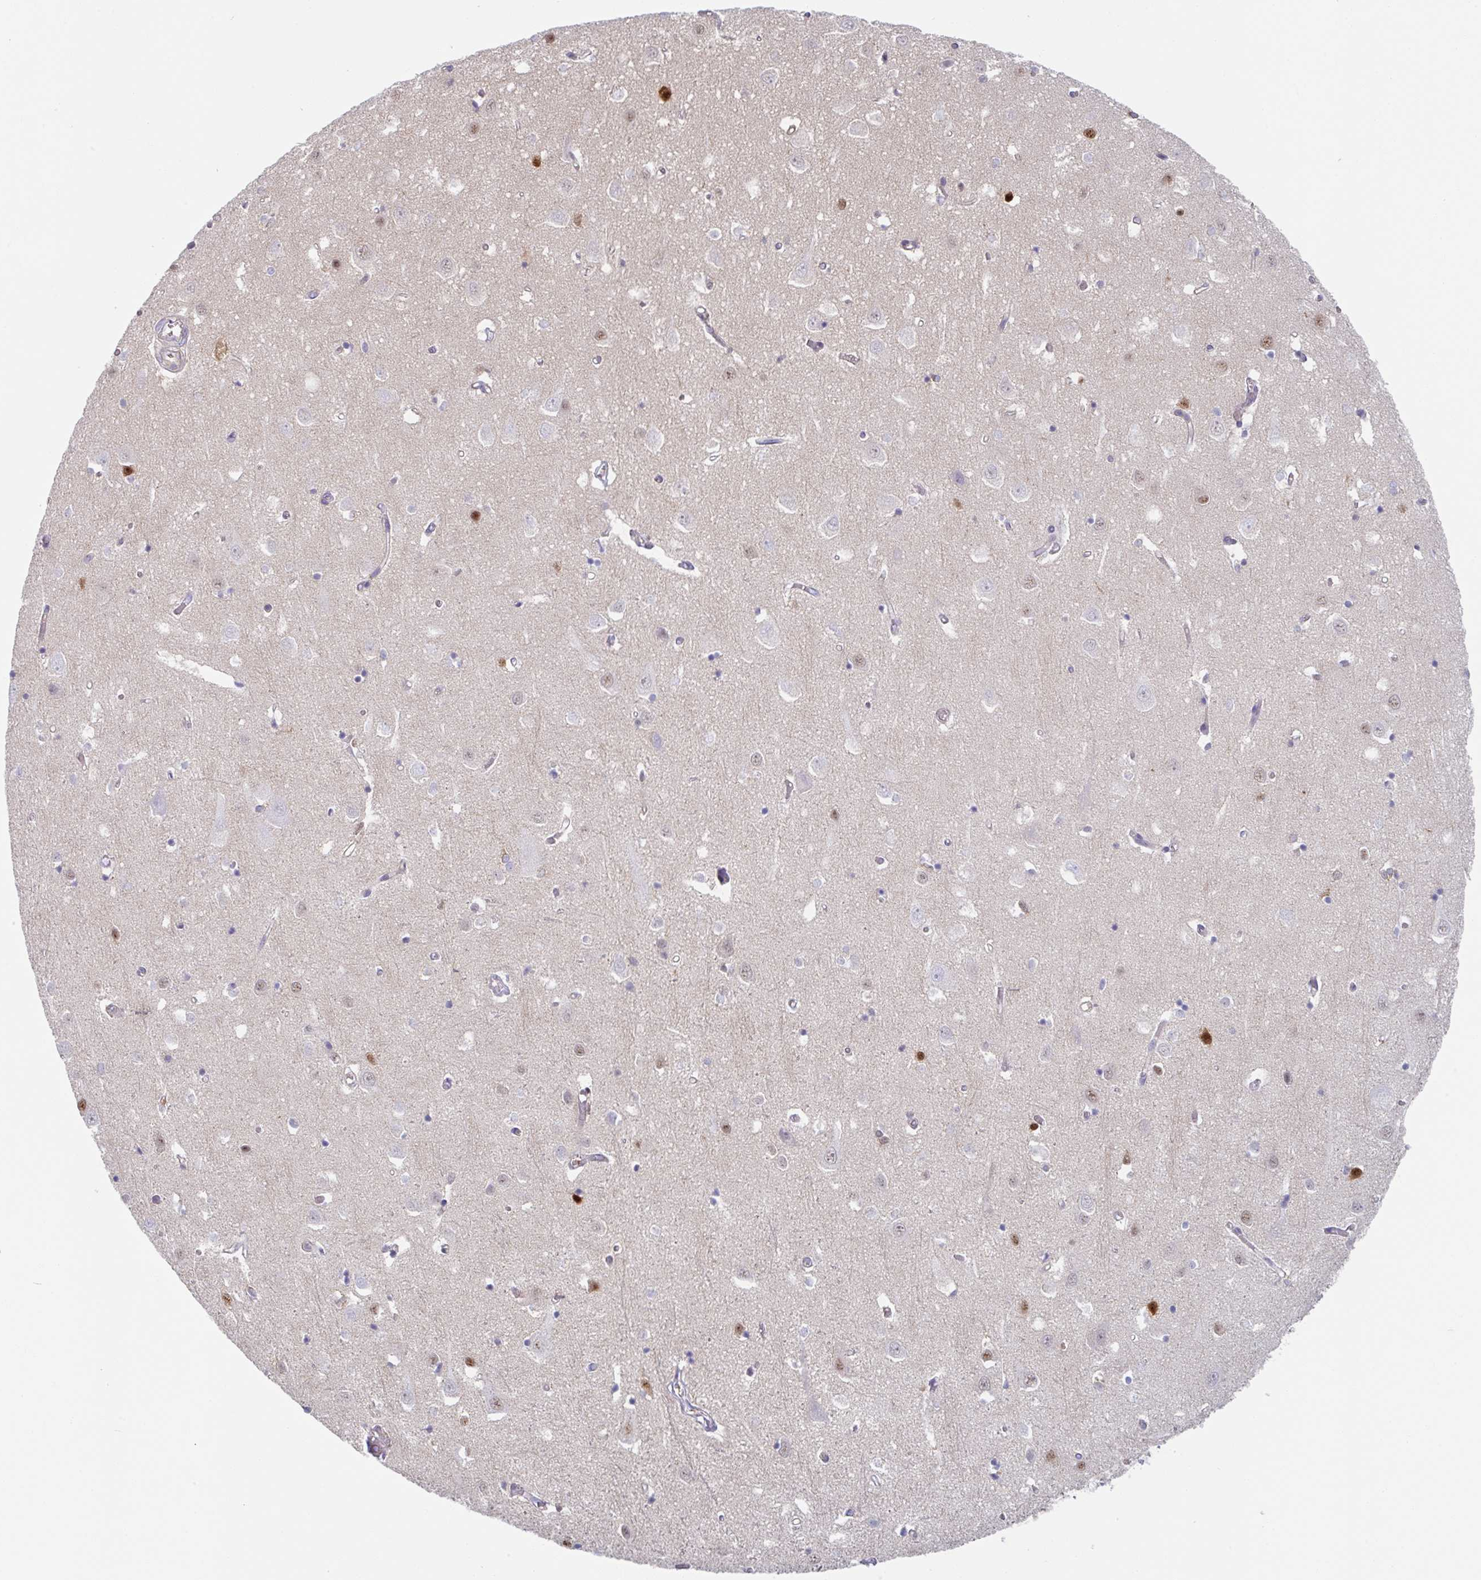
{"staining": {"intensity": "negative", "quantity": "none", "location": "none"}, "tissue": "cerebral cortex", "cell_type": "Endothelial cells", "image_type": "normal", "snomed": [{"axis": "morphology", "description": "Normal tissue, NOS"}, {"axis": "topography", "description": "Cerebral cortex"}], "caption": "The image displays no staining of endothelial cells in unremarkable cerebral cortex.", "gene": "AMPD2", "patient": {"sex": "male", "age": 70}}